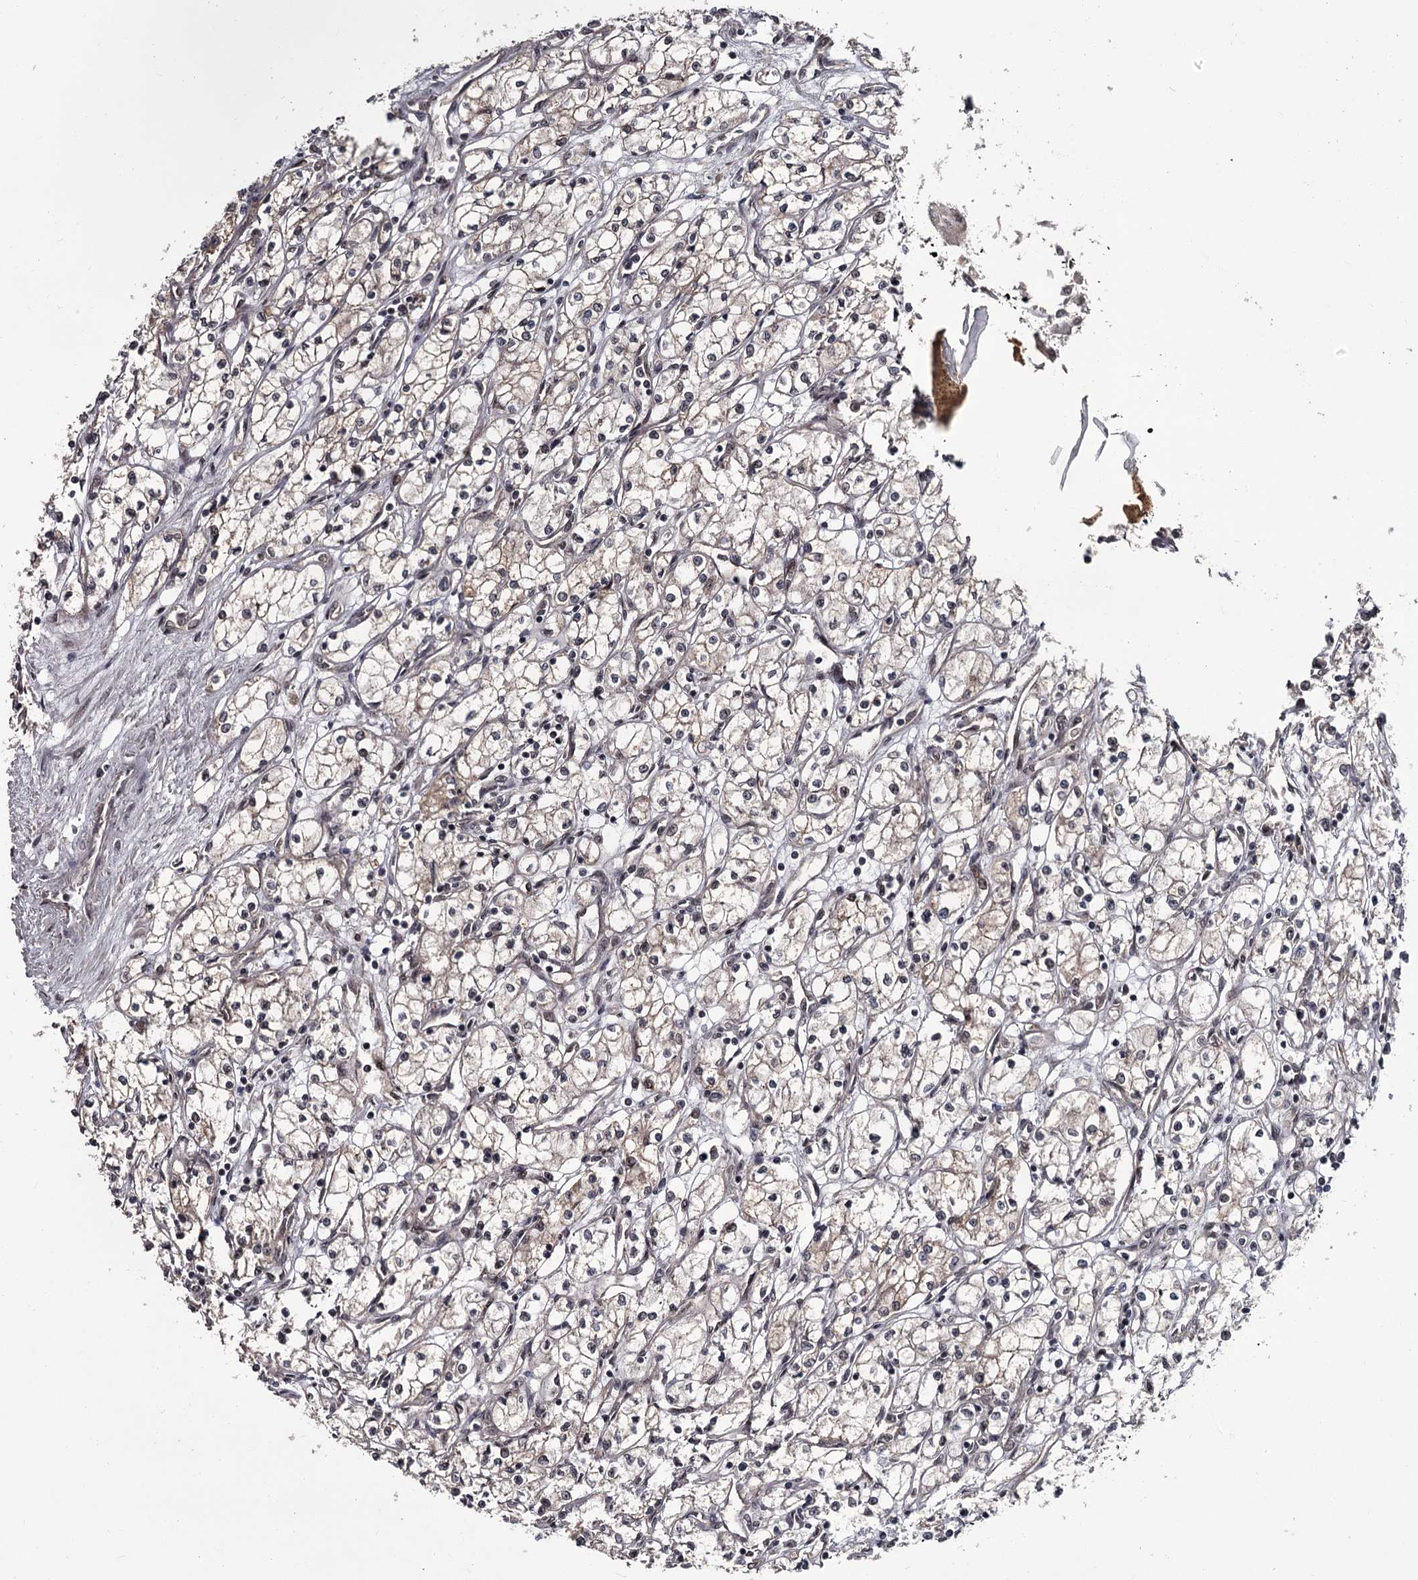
{"staining": {"intensity": "negative", "quantity": "none", "location": "none"}, "tissue": "renal cancer", "cell_type": "Tumor cells", "image_type": "cancer", "snomed": [{"axis": "morphology", "description": "Adenocarcinoma, NOS"}, {"axis": "topography", "description": "Kidney"}], "caption": "Renal cancer was stained to show a protein in brown. There is no significant positivity in tumor cells.", "gene": "CDC42EP2", "patient": {"sex": "male", "age": 59}}